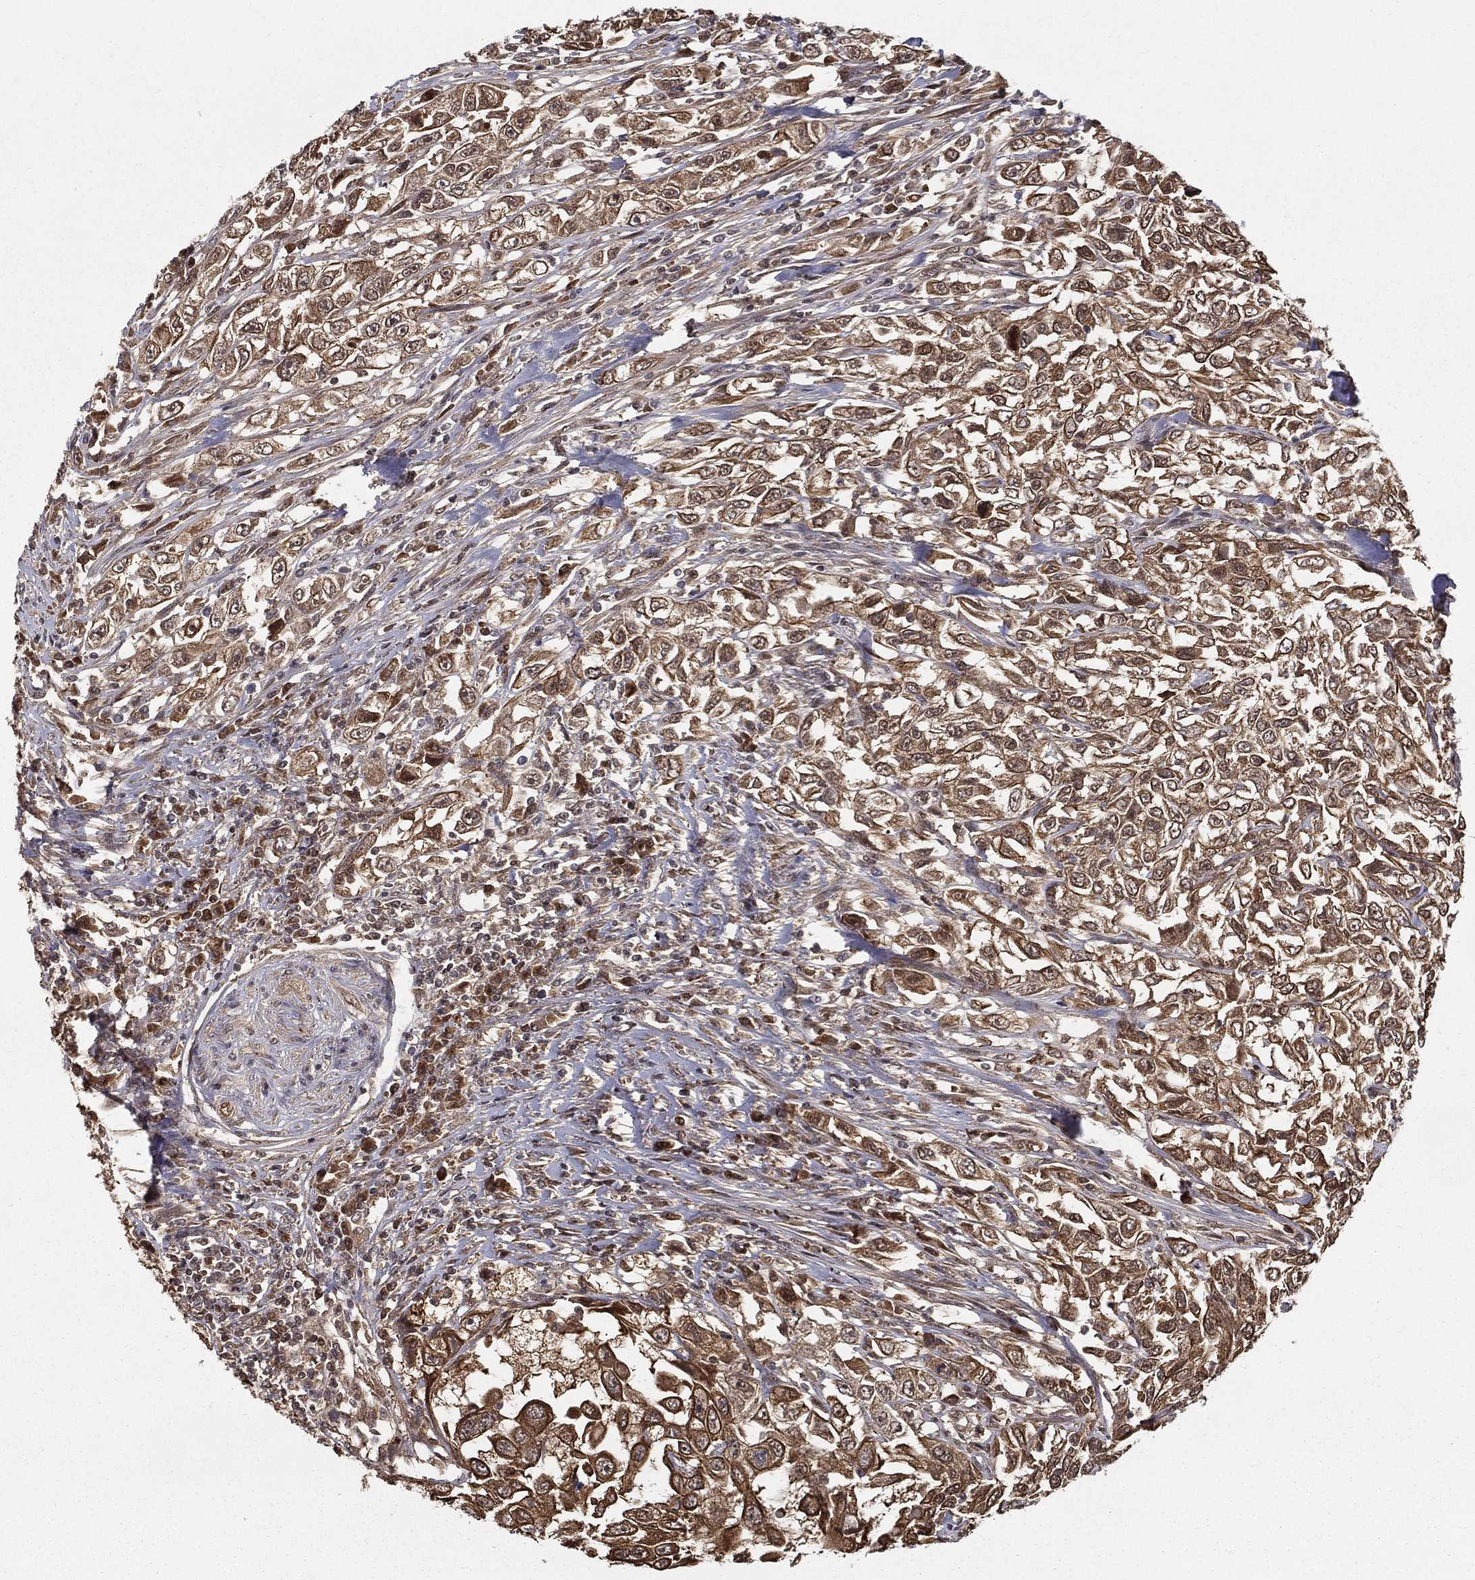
{"staining": {"intensity": "moderate", "quantity": ">75%", "location": "cytoplasmic/membranous"}, "tissue": "urothelial cancer", "cell_type": "Tumor cells", "image_type": "cancer", "snomed": [{"axis": "morphology", "description": "Urothelial carcinoma, High grade"}, {"axis": "topography", "description": "Urinary bladder"}], "caption": "Moderate cytoplasmic/membranous protein expression is present in about >75% of tumor cells in urothelial cancer. (brown staining indicates protein expression, while blue staining denotes nuclei).", "gene": "SLC6A6", "patient": {"sex": "female", "age": 56}}